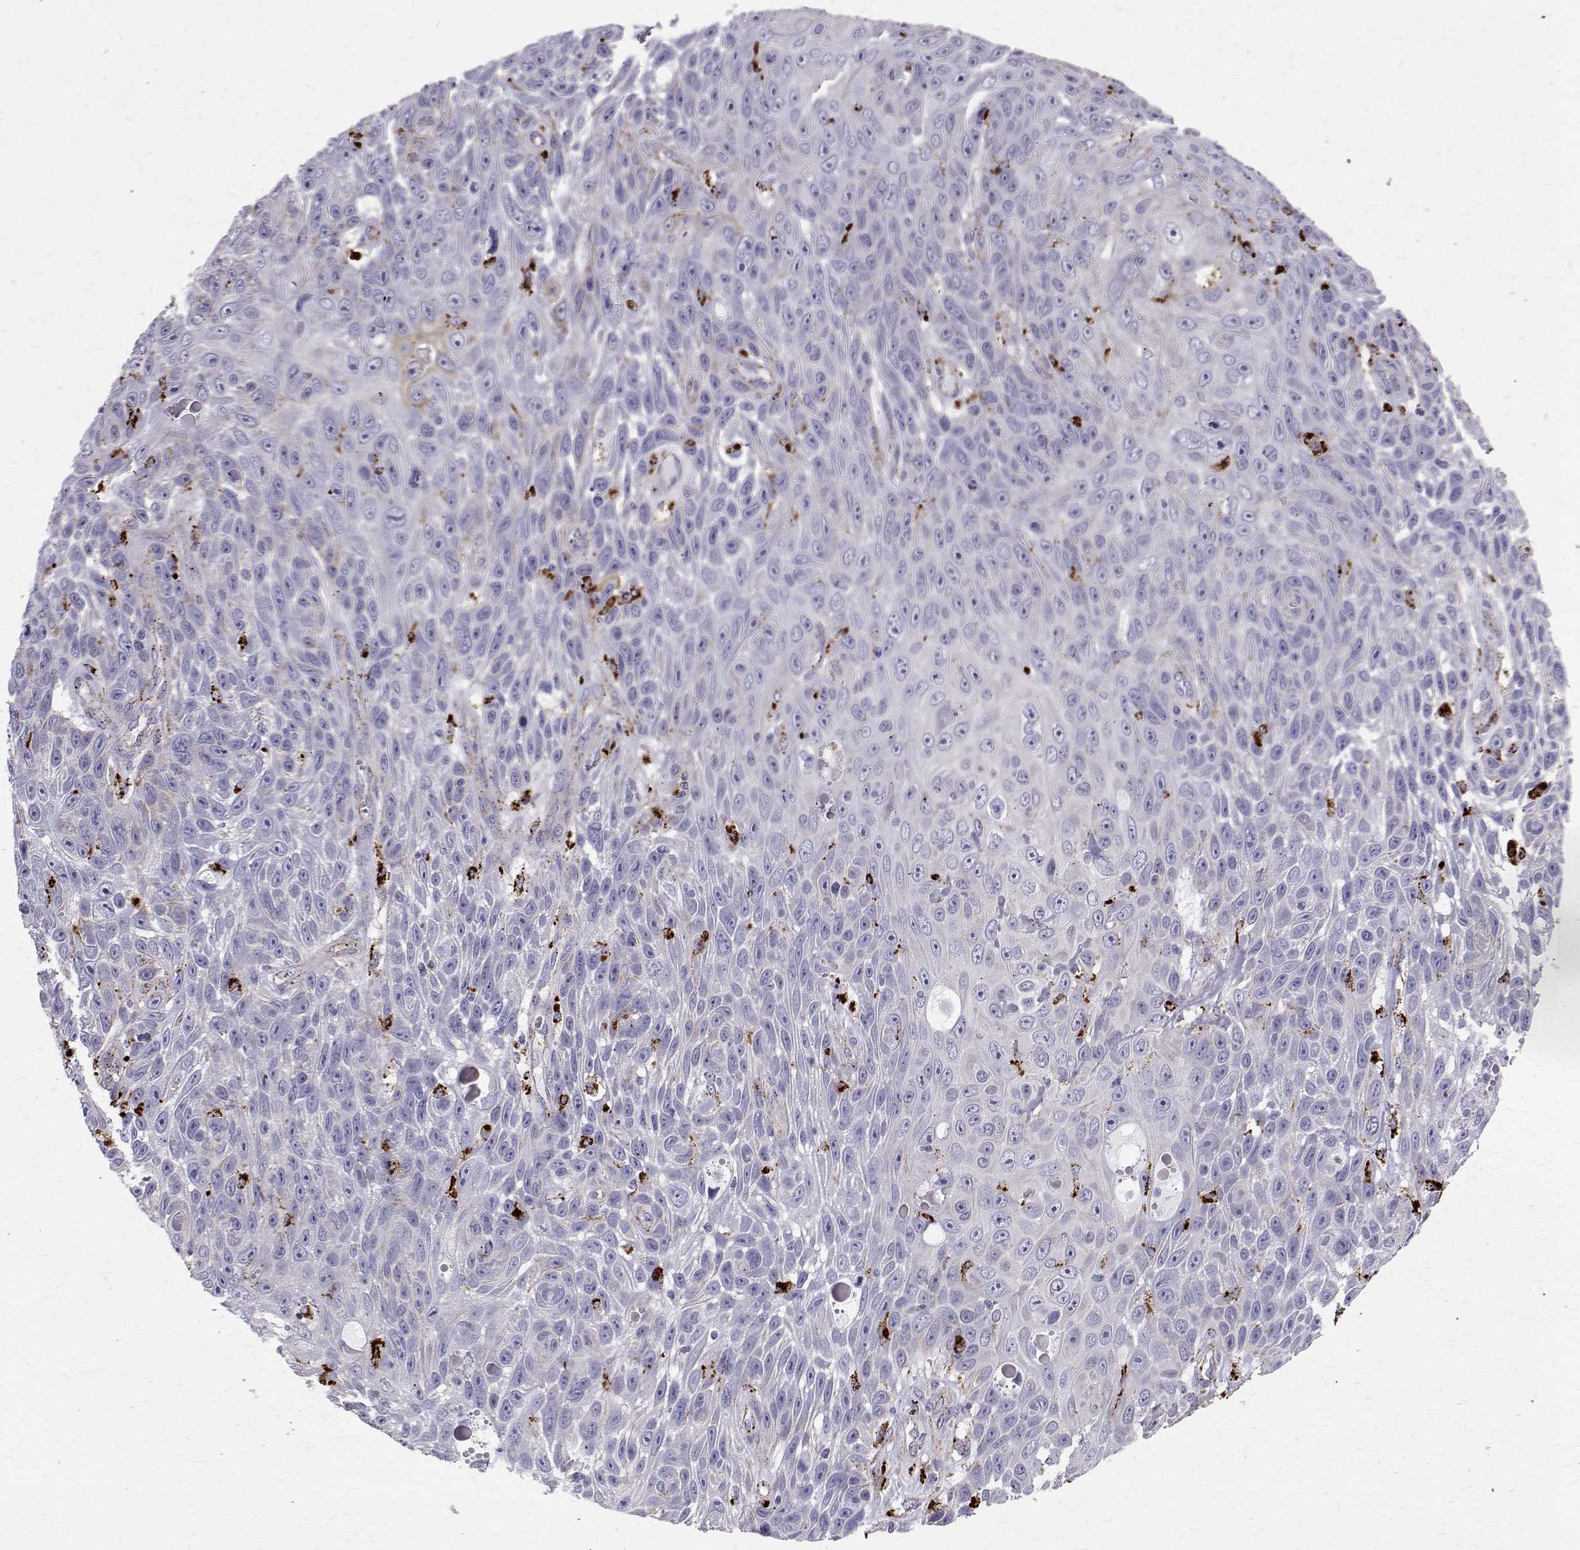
{"staining": {"intensity": "negative", "quantity": "none", "location": "none"}, "tissue": "skin cancer", "cell_type": "Tumor cells", "image_type": "cancer", "snomed": [{"axis": "morphology", "description": "Squamous cell carcinoma, NOS"}, {"axis": "topography", "description": "Skin"}], "caption": "Tumor cells are negative for protein expression in human skin squamous cell carcinoma. The staining is performed using DAB (3,3'-diaminobenzidine) brown chromogen with nuclei counter-stained in using hematoxylin.", "gene": "TPP1", "patient": {"sex": "male", "age": 82}}